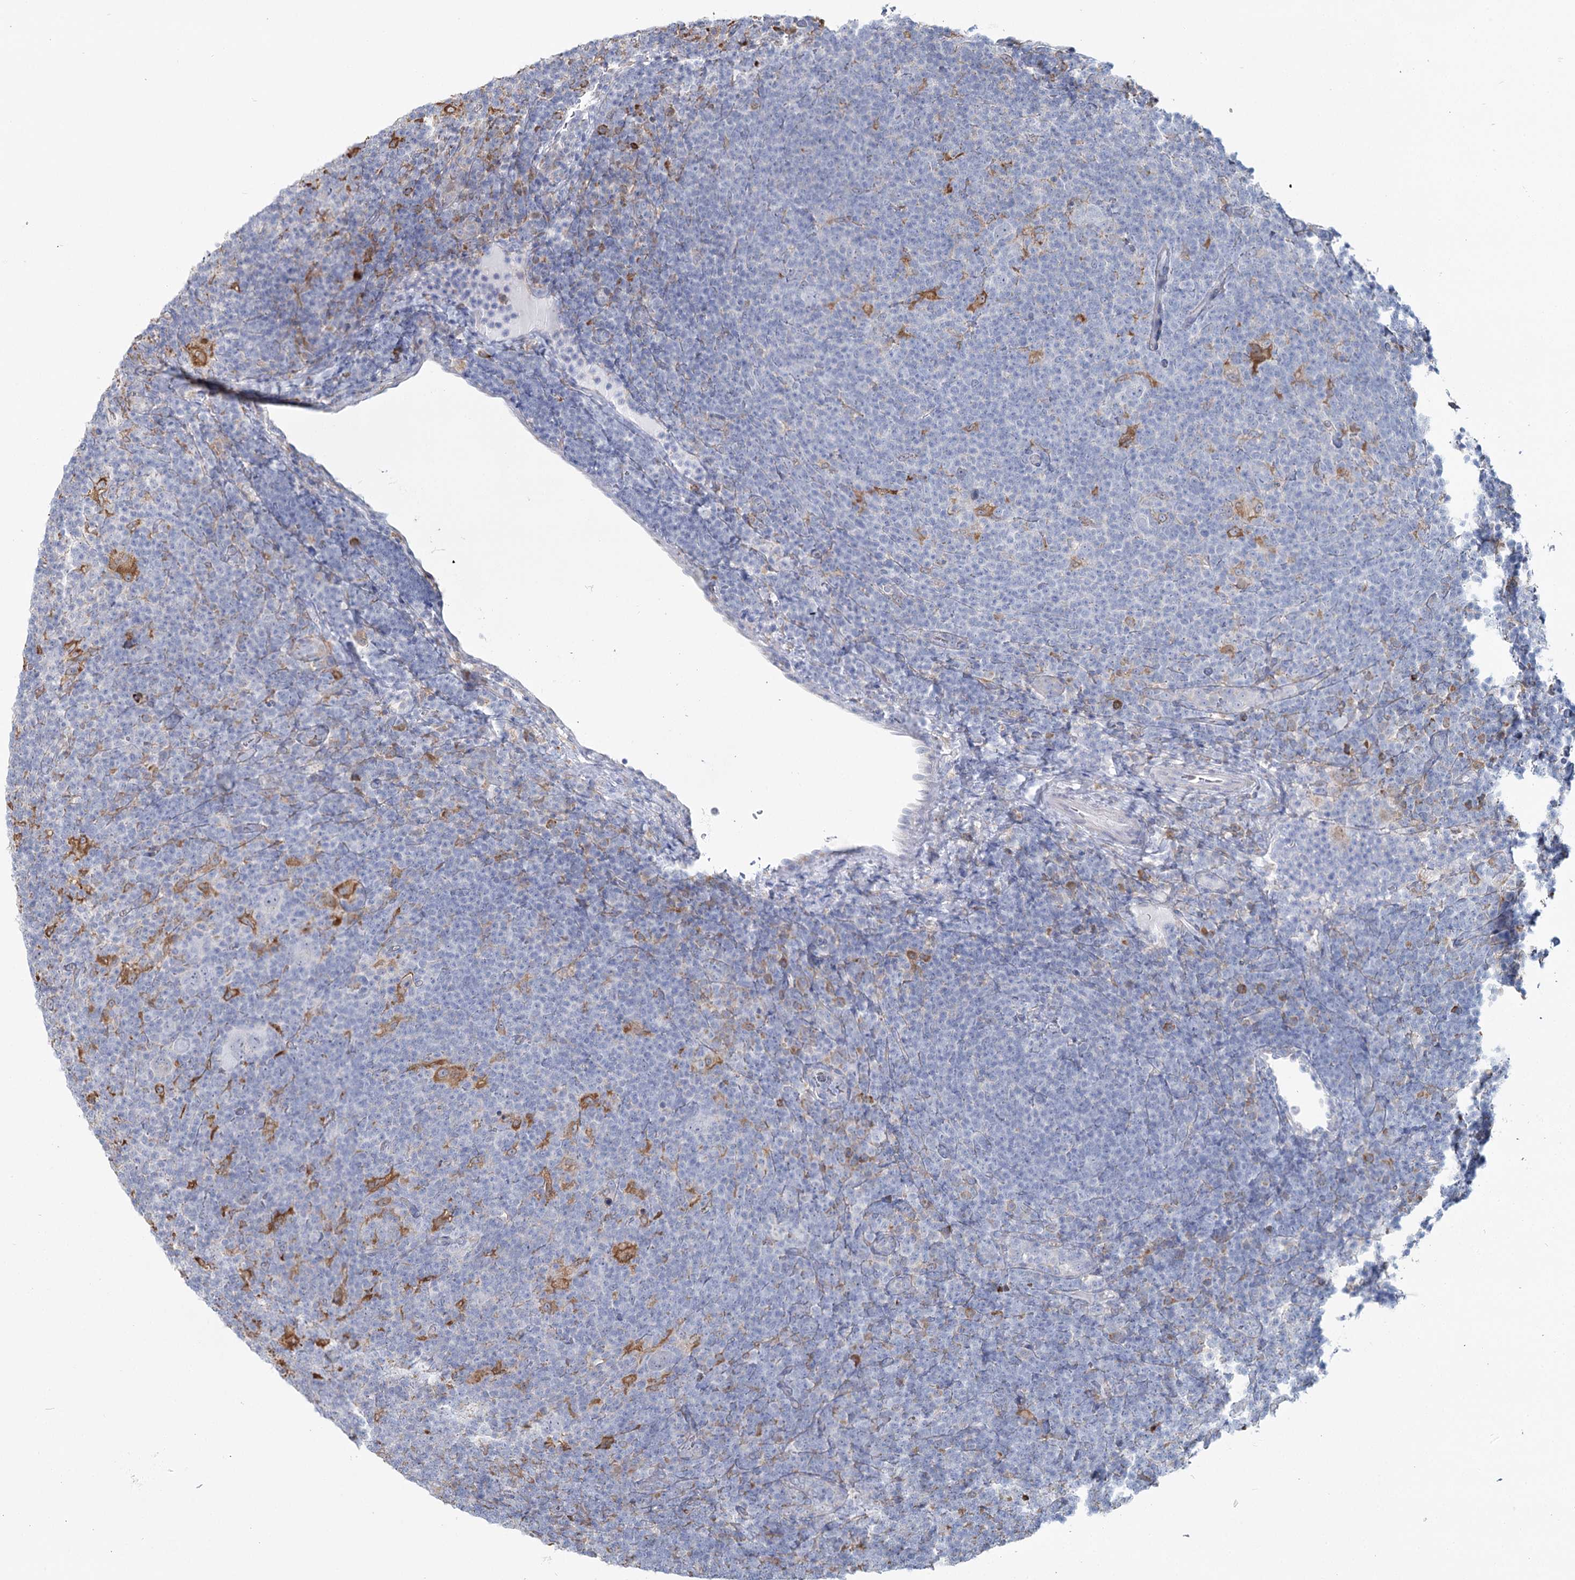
{"staining": {"intensity": "negative", "quantity": "none", "location": "none"}, "tissue": "lymphoma", "cell_type": "Tumor cells", "image_type": "cancer", "snomed": [{"axis": "morphology", "description": "Hodgkin's disease, NOS"}, {"axis": "topography", "description": "Lymph node"}], "caption": "Tumor cells are negative for protein expression in human Hodgkin's disease. (Brightfield microscopy of DAB immunohistochemistry at high magnification).", "gene": "ZCCHC9", "patient": {"sex": "female", "age": 57}}